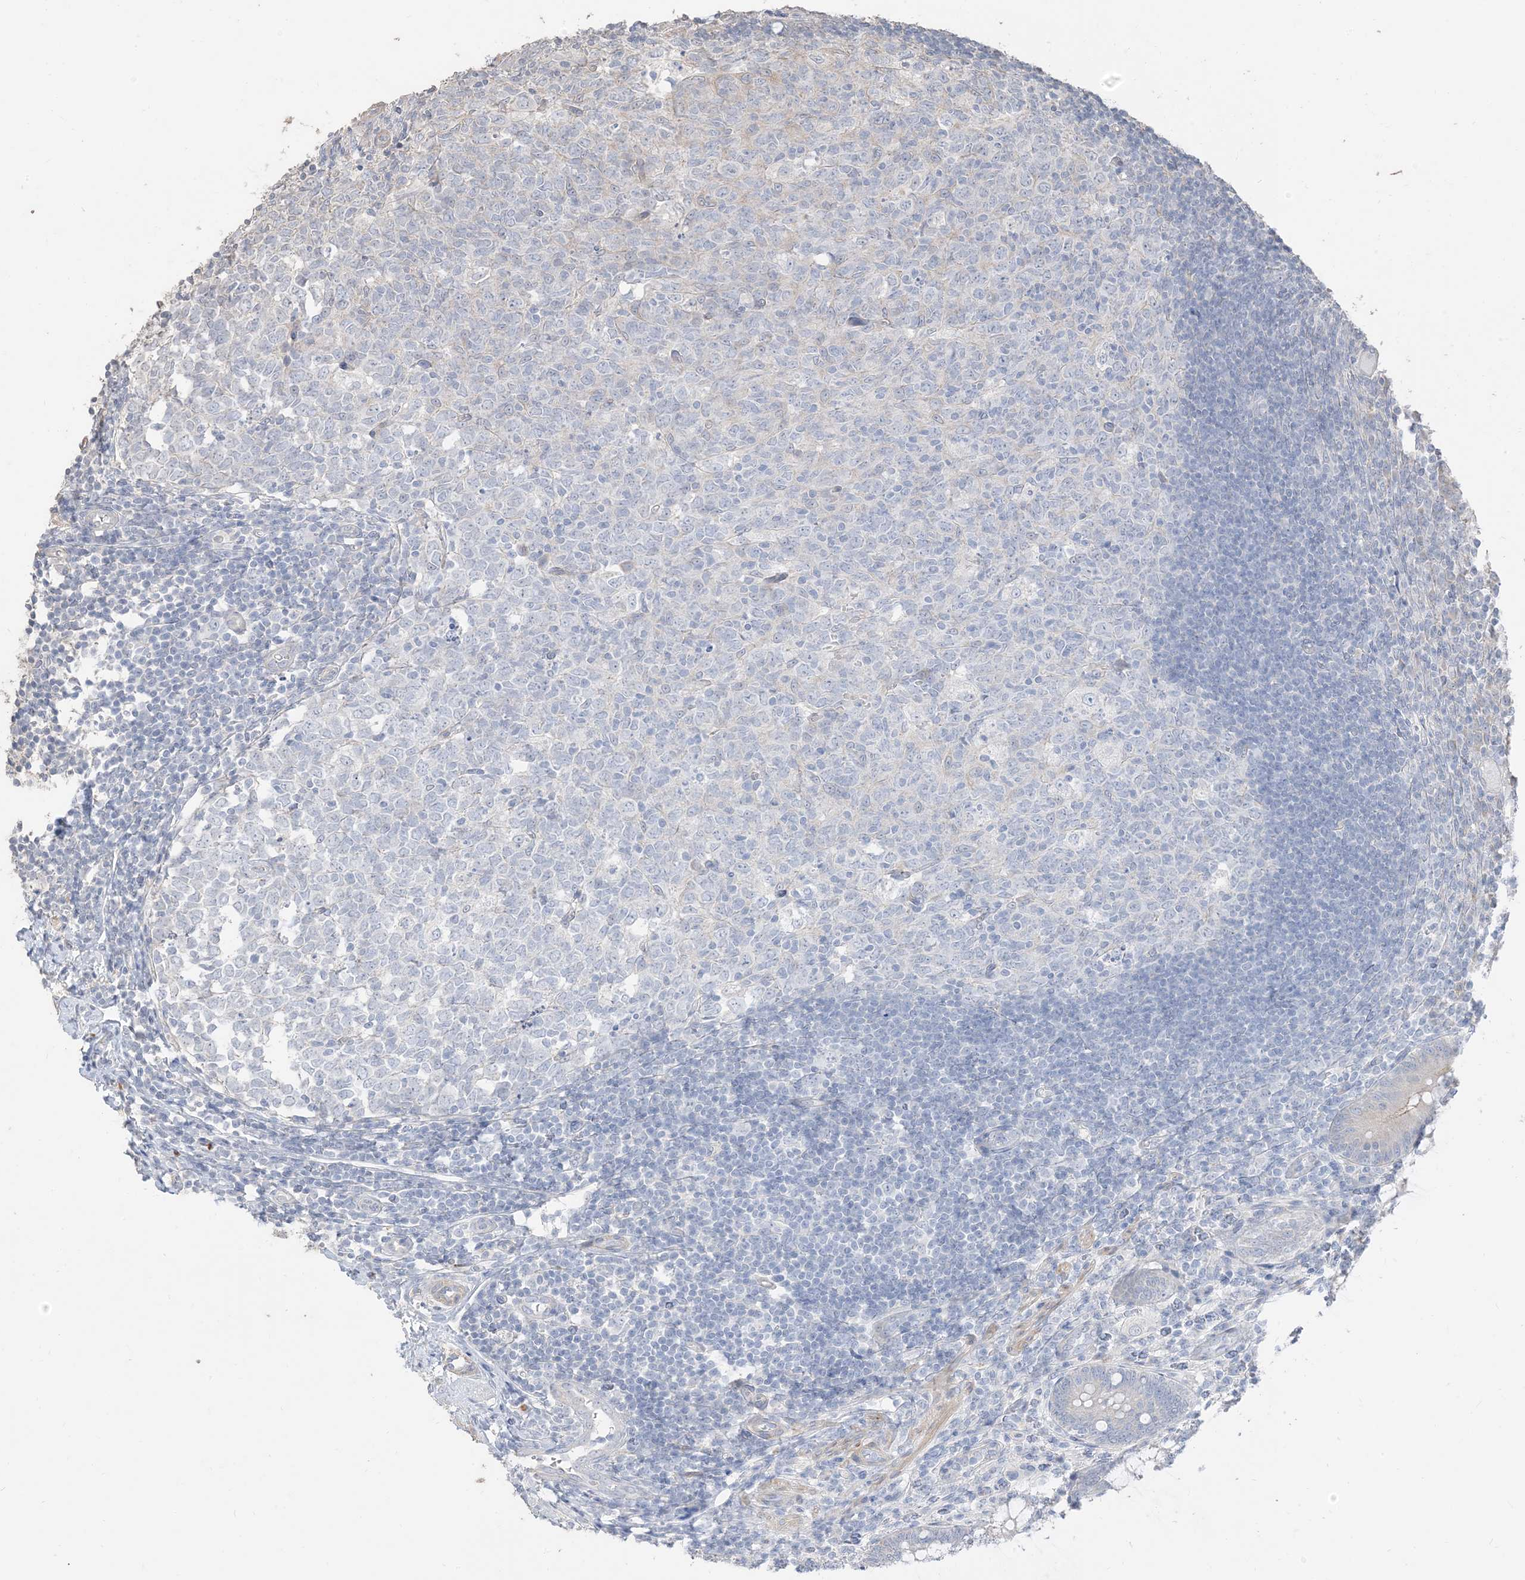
{"staining": {"intensity": "moderate", "quantity": "<25%", "location": "cytoplasmic/membranous"}, "tissue": "appendix", "cell_type": "Glandular cells", "image_type": "normal", "snomed": [{"axis": "morphology", "description": "Normal tissue, NOS"}, {"axis": "topography", "description": "Appendix"}], "caption": "This micrograph shows immunohistochemistry (IHC) staining of normal human appendix, with low moderate cytoplasmic/membranous expression in approximately <25% of glandular cells.", "gene": "RNF175", "patient": {"sex": "male", "age": 14}}